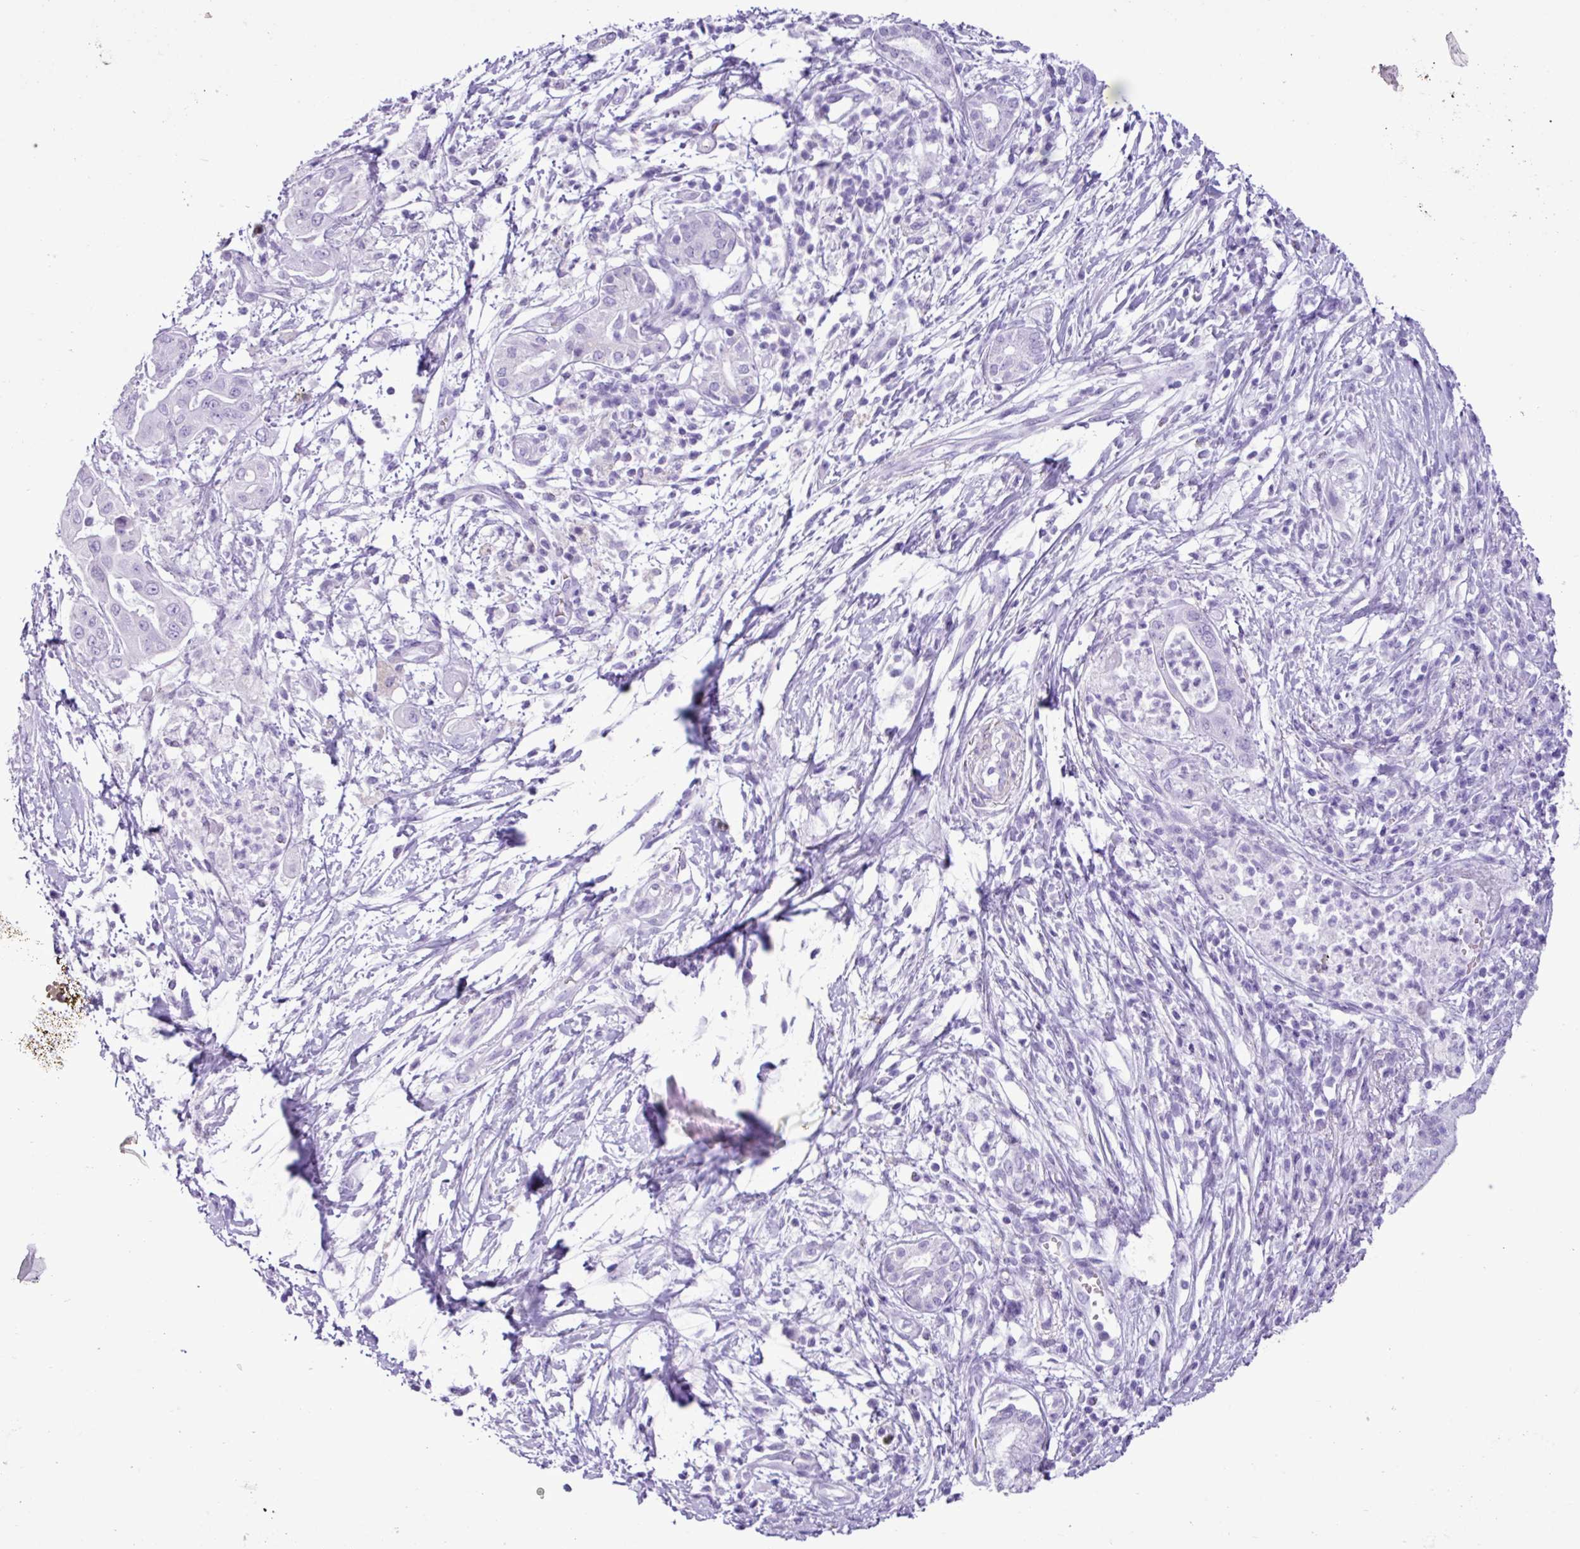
{"staining": {"intensity": "negative", "quantity": "none", "location": "none"}, "tissue": "pancreatic cancer", "cell_type": "Tumor cells", "image_type": "cancer", "snomed": [{"axis": "morphology", "description": "Adenocarcinoma, NOS"}, {"axis": "topography", "description": "Pancreas"}], "caption": "Immunohistochemical staining of human pancreatic cancer (adenocarcinoma) displays no significant positivity in tumor cells.", "gene": "ZSCAN5A", "patient": {"sex": "male", "age": 68}}